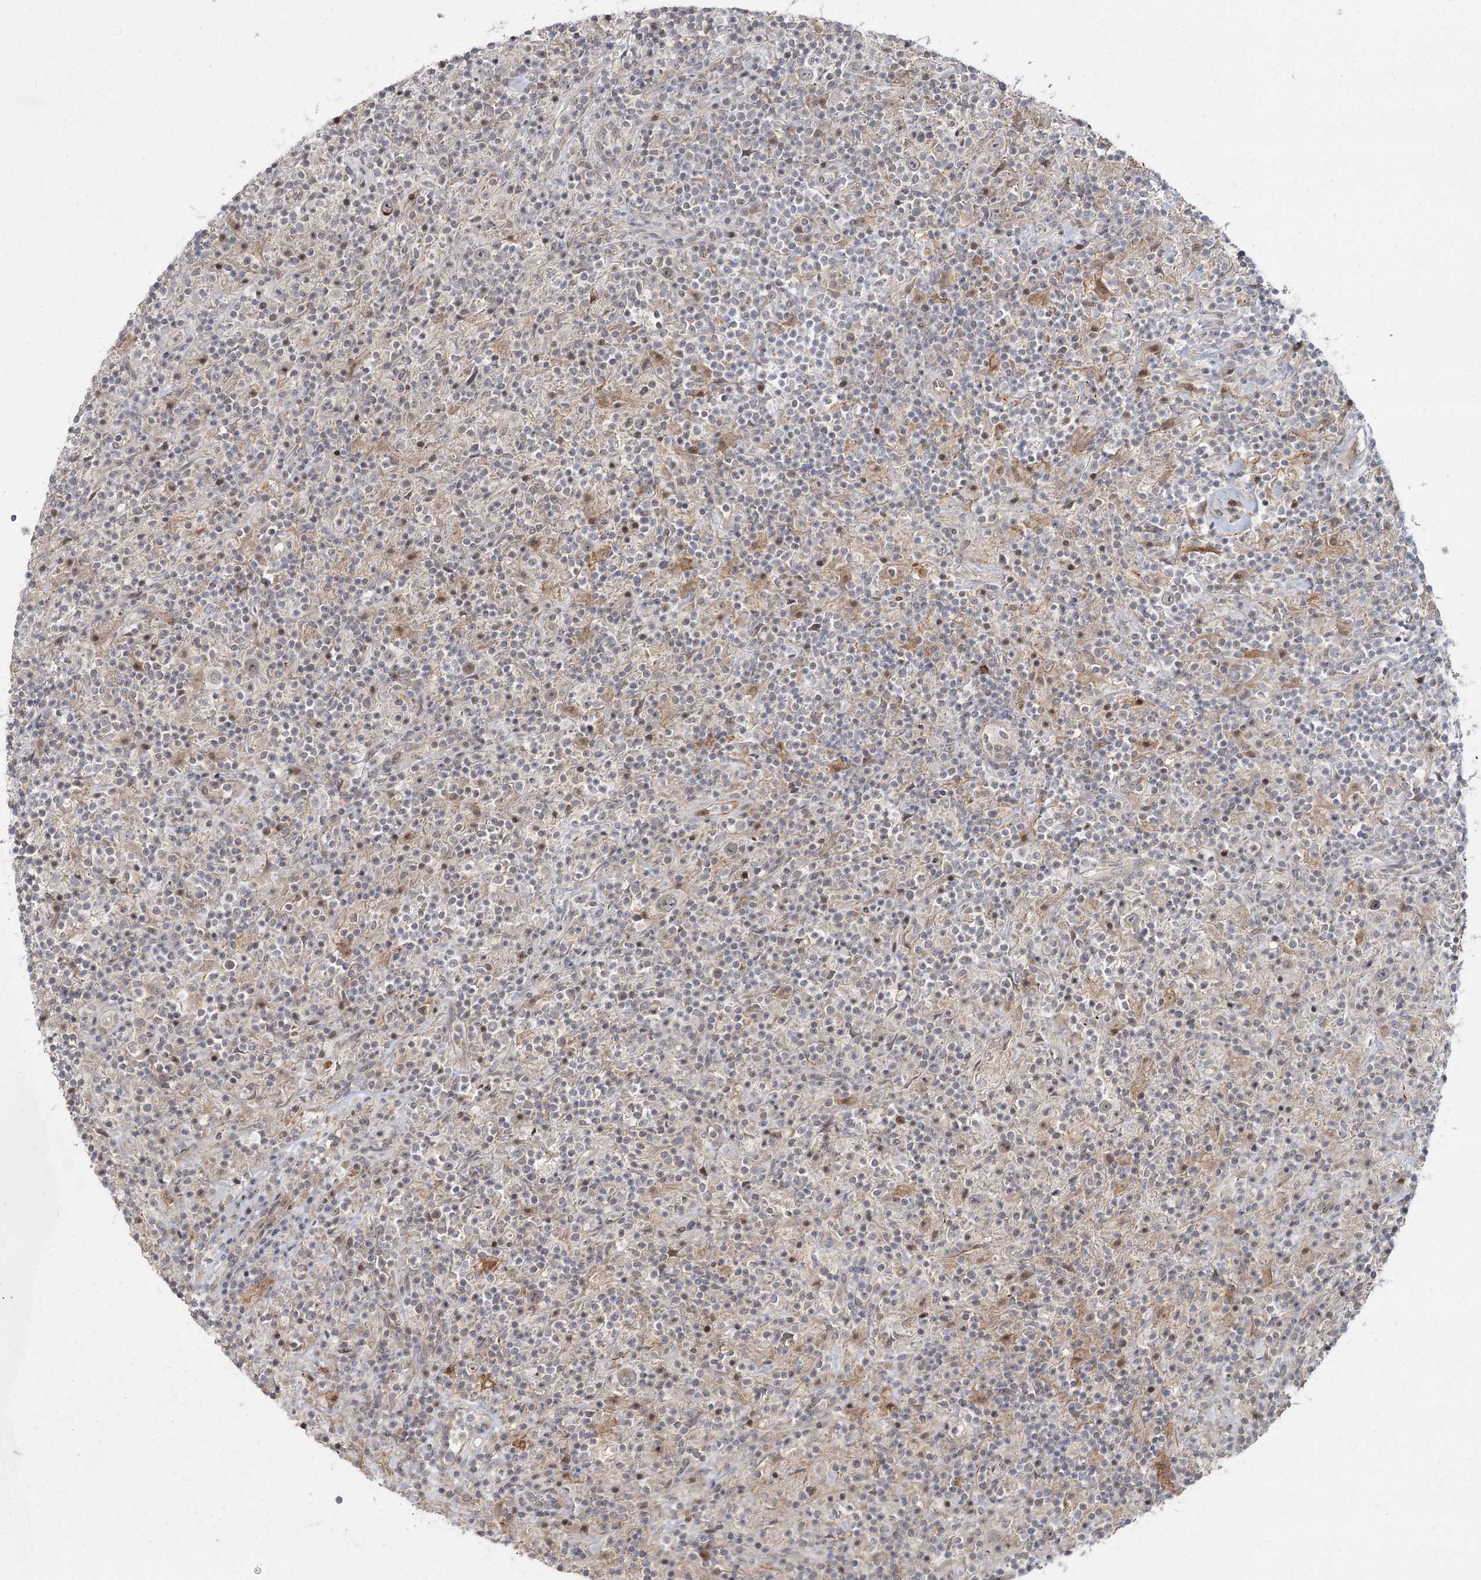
{"staining": {"intensity": "moderate", "quantity": "<25%", "location": "cytoplasmic/membranous,nuclear"}, "tissue": "lymphoma", "cell_type": "Tumor cells", "image_type": "cancer", "snomed": [{"axis": "morphology", "description": "Hodgkin's disease, NOS"}, {"axis": "topography", "description": "Lymph node"}], "caption": "Immunohistochemical staining of human Hodgkin's disease shows moderate cytoplasmic/membranous and nuclear protein expression in approximately <25% of tumor cells.", "gene": "AP2M1", "patient": {"sex": "male", "age": 70}}